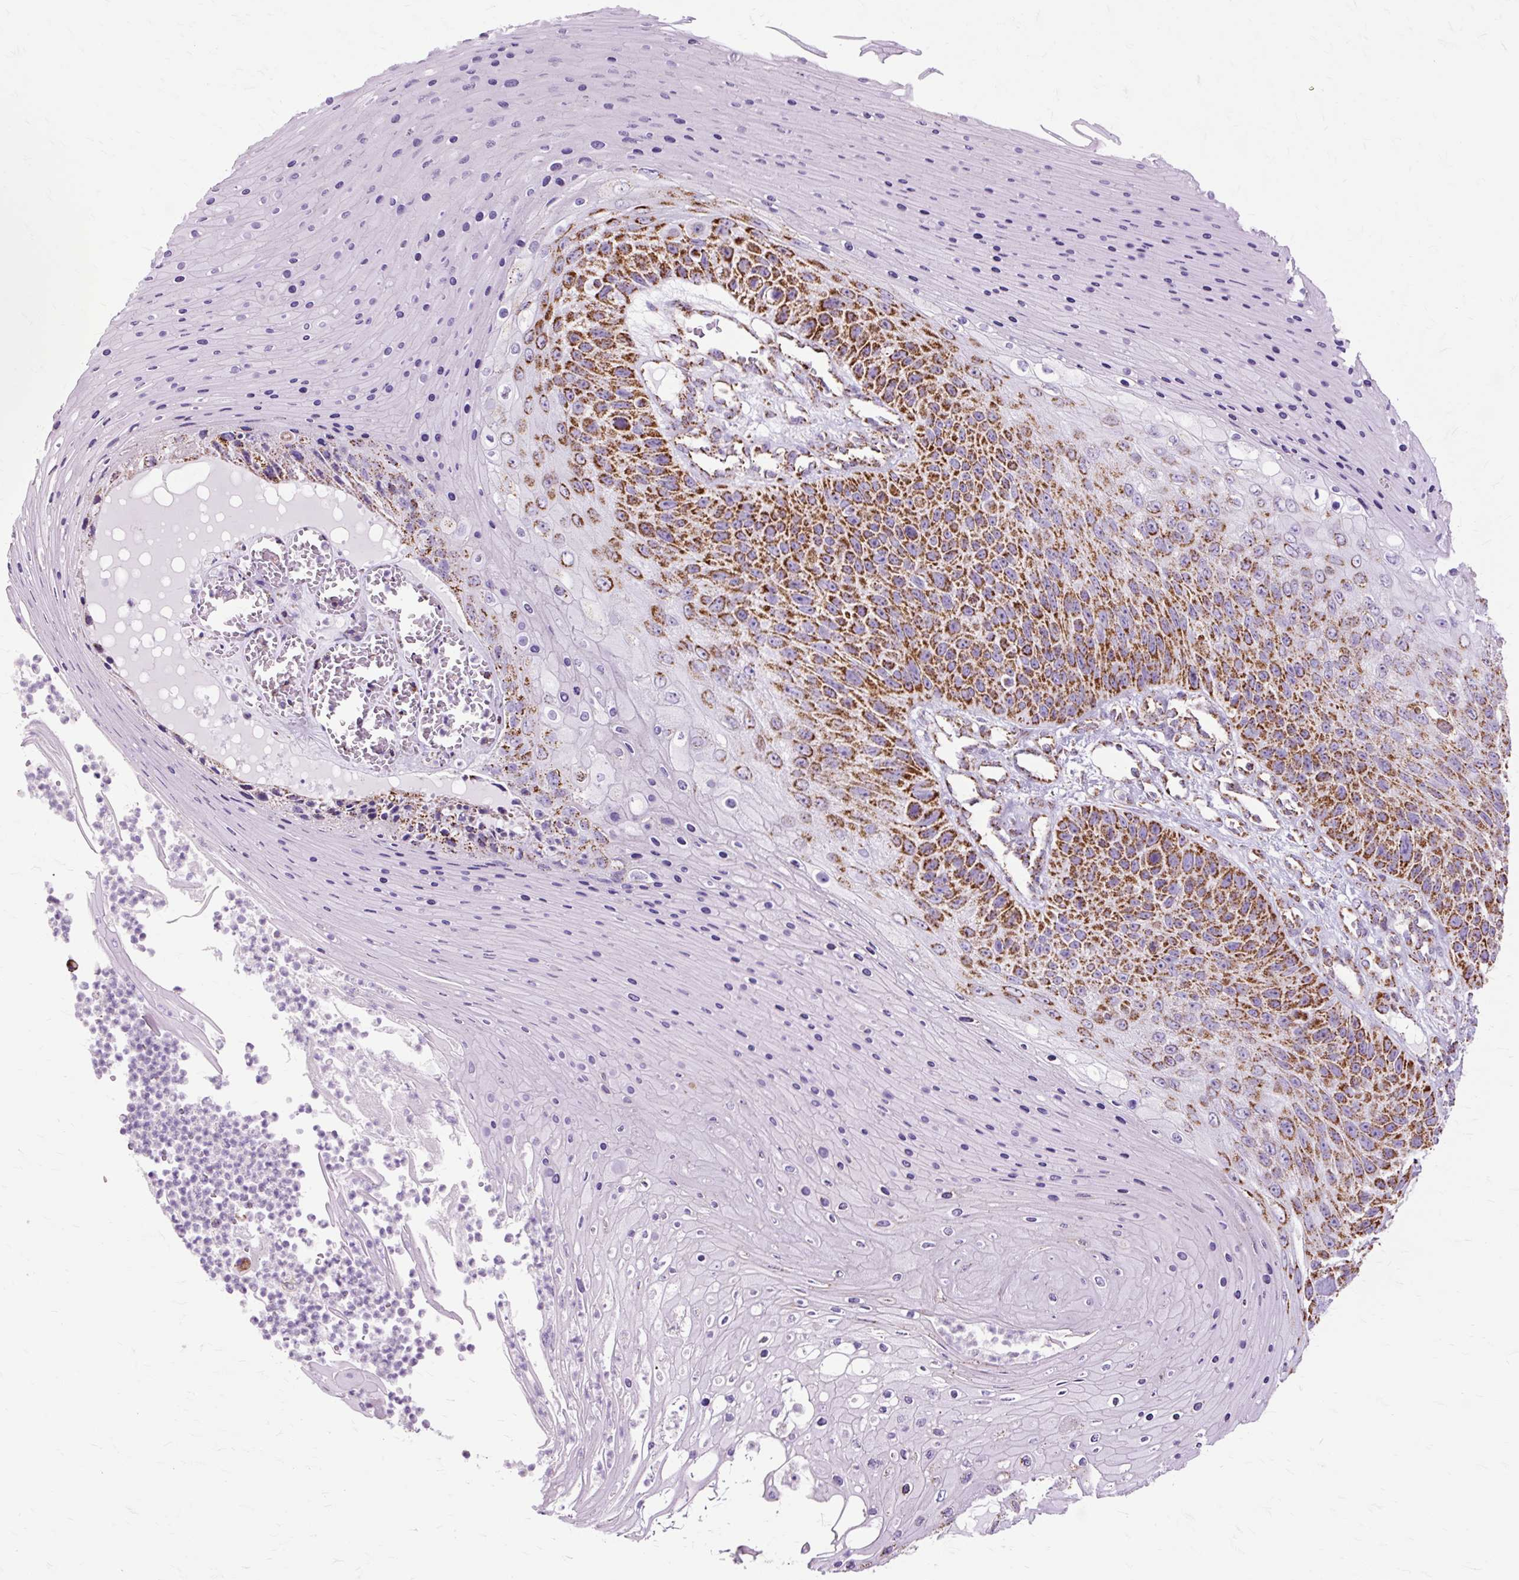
{"staining": {"intensity": "strong", "quantity": ">75%", "location": "cytoplasmic/membranous"}, "tissue": "skin cancer", "cell_type": "Tumor cells", "image_type": "cancer", "snomed": [{"axis": "morphology", "description": "Squamous cell carcinoma, NOS"}, {"axis": "topography", "description": "Skin"}], "caption": "Skin cancer stained with immunohistochemistry (IHC) demonstrates strong cytoplasmic/membranous expression in about >75% of tumor cells.", "gene": "DLAT", "patient": {"sex": "female", "age": 88}}